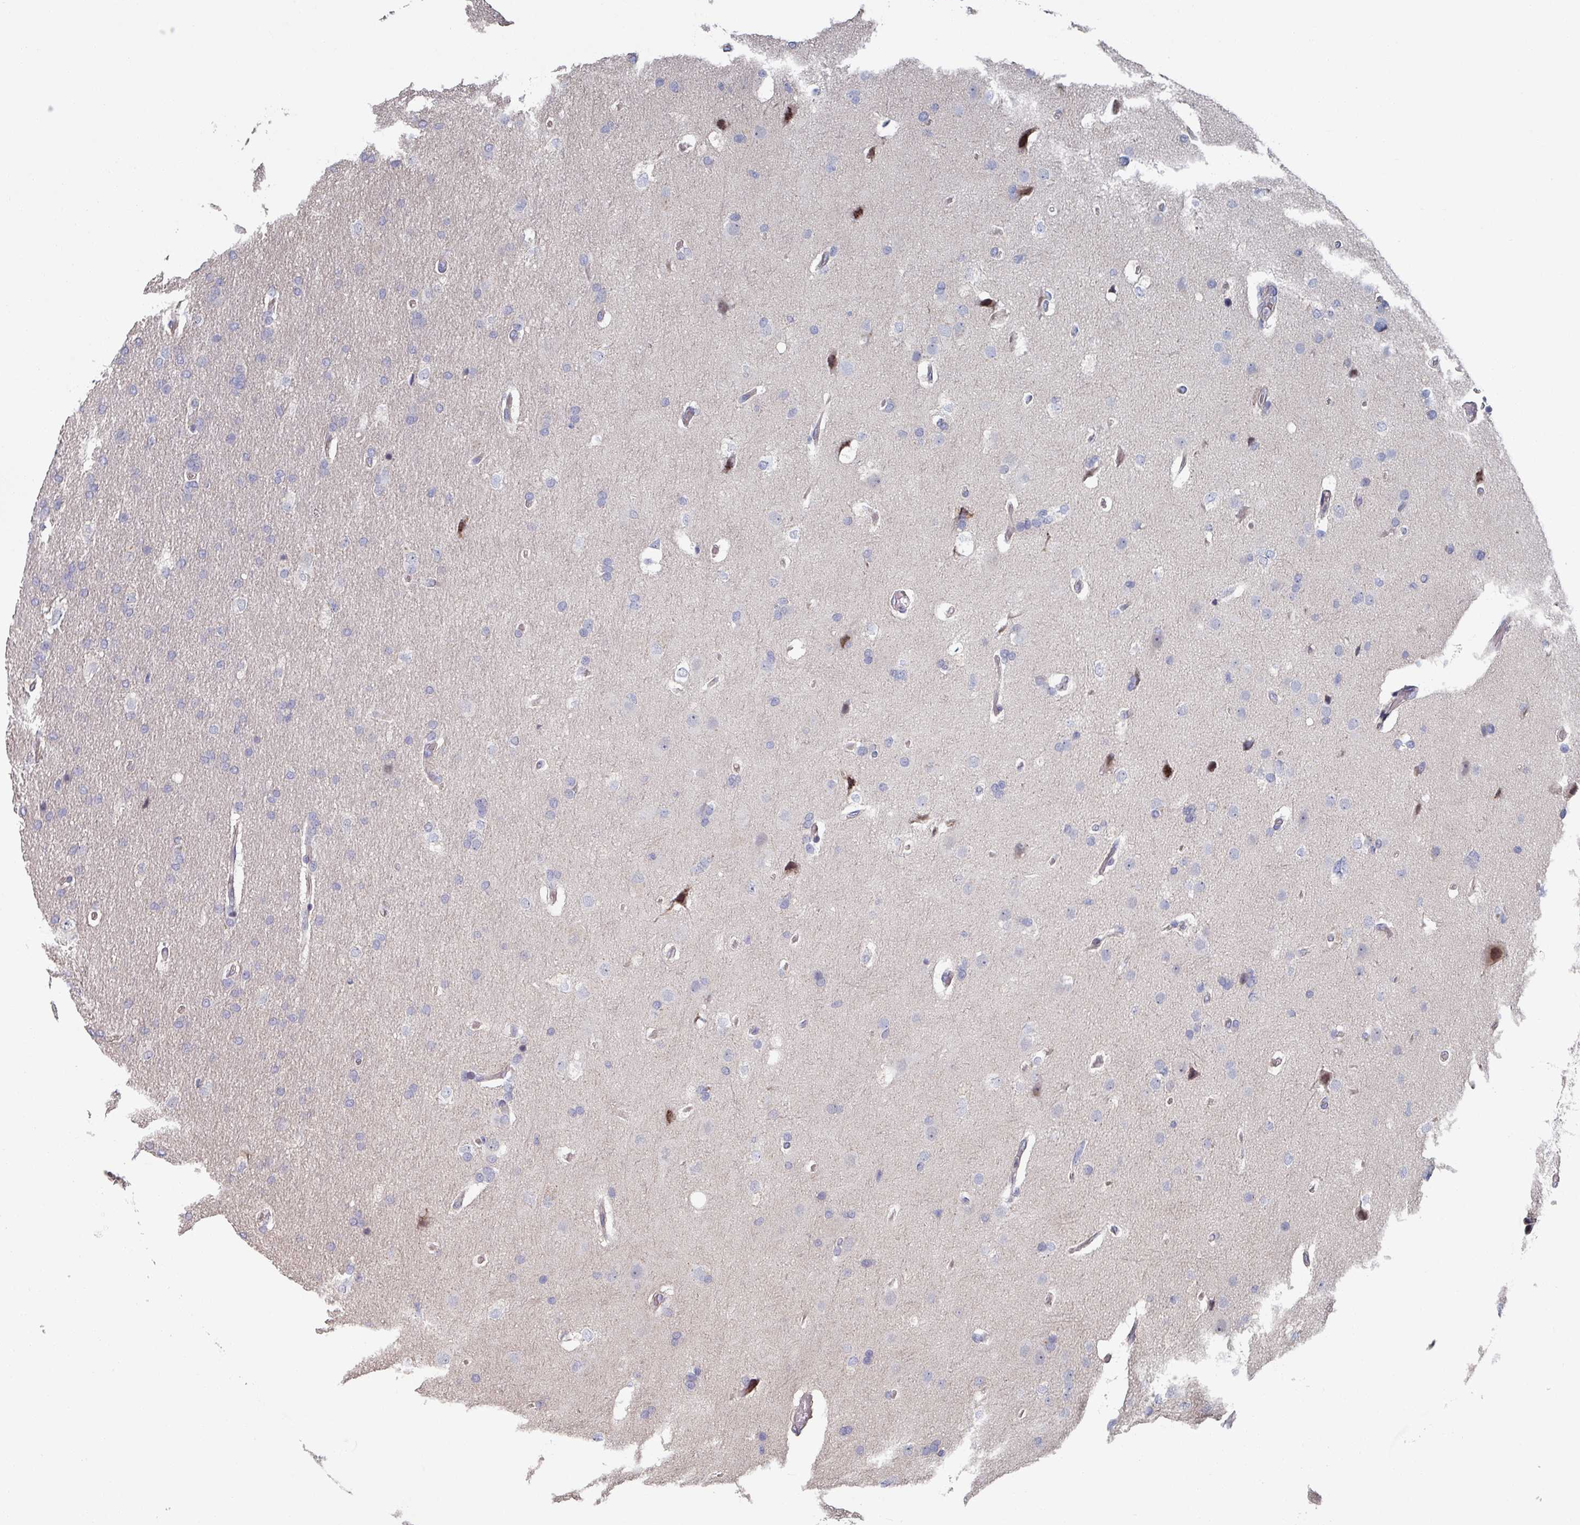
{"staining": {"intensity": "negative", "quantity": "none", "location": "none"}, "tissue": "glioma", "cell_type": "Tumor cells", "image_type": "cancer", "snomed": [{"axis": "morphology", "description": "Glioma, malignant, High grade"}, {"axis": "topography", "description": "Brain"}], "caption": "Tumor cells show no significant protein expression in glioma. (Stains: DAB immunohistochemistry (IHC) with hematoxylin counter stain, Microscopy: brightfield microscopy at high magnification).", "gene": "EFL1", "patient": {"sex": "male", "age": 56}}